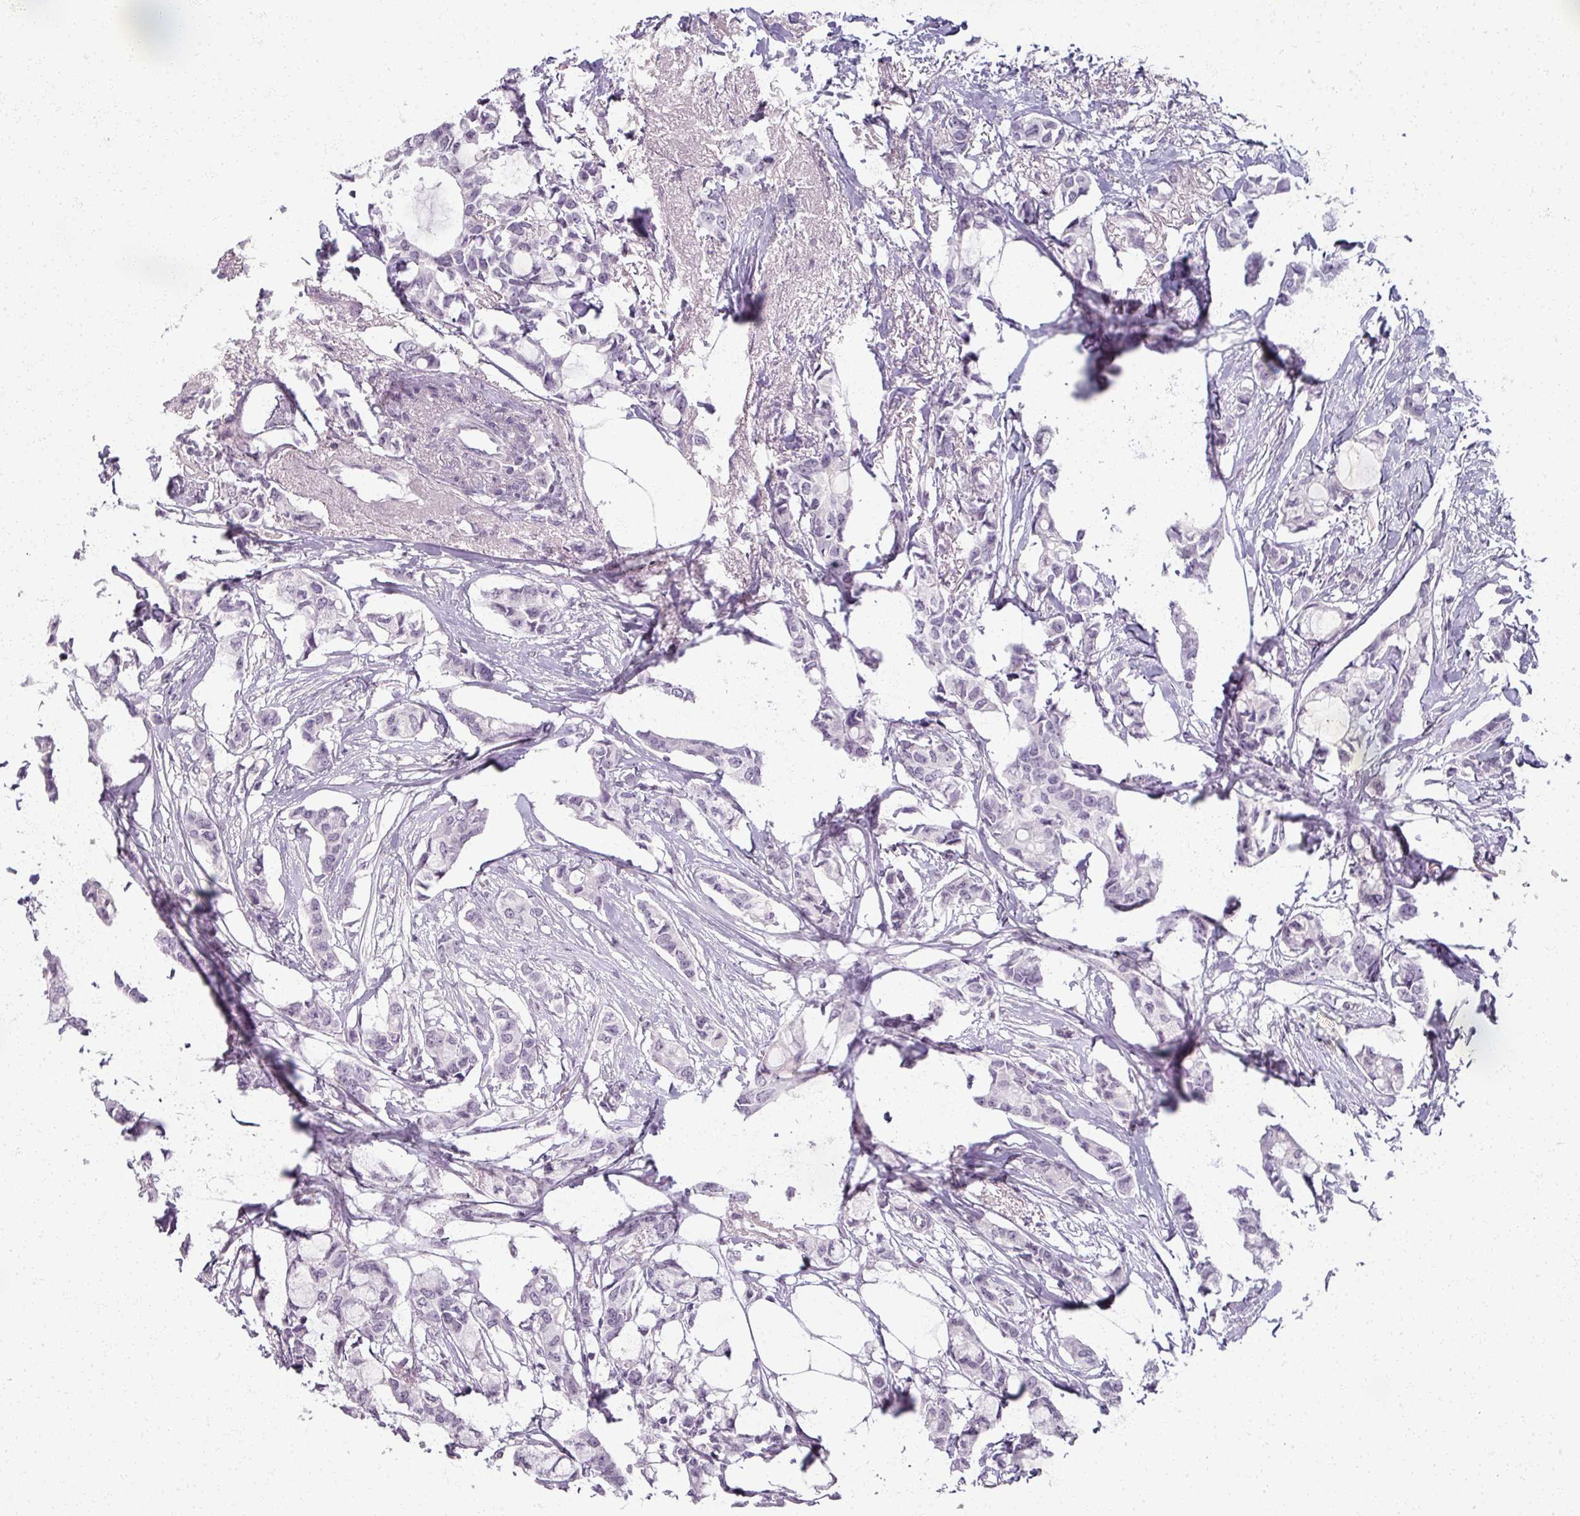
{"staining": {"intensity": "negative", "quantity": "none", "location": "none"}, "tissue": "breast cancer", "cell_type": "Tumor cells", "image_type": "cancer", "snomed": [{"axis": "morphology", "description": "Duct carcinoma"}, {"axis": "topography", "description": "Breast"}], "caption": "A micrograph of breast intraductal carcinoma stained for a protein demonstrates no brown staining in tumor cells. Brightfield microscopy of immunohistochemistry (IHC) stained with DAB (3,3'-diaminobenzidine) (brown) and hematoxylin (blue), captured at high magnification.", "gene": "RFPL2", "patient": {"sex": "female", "age": 73}}